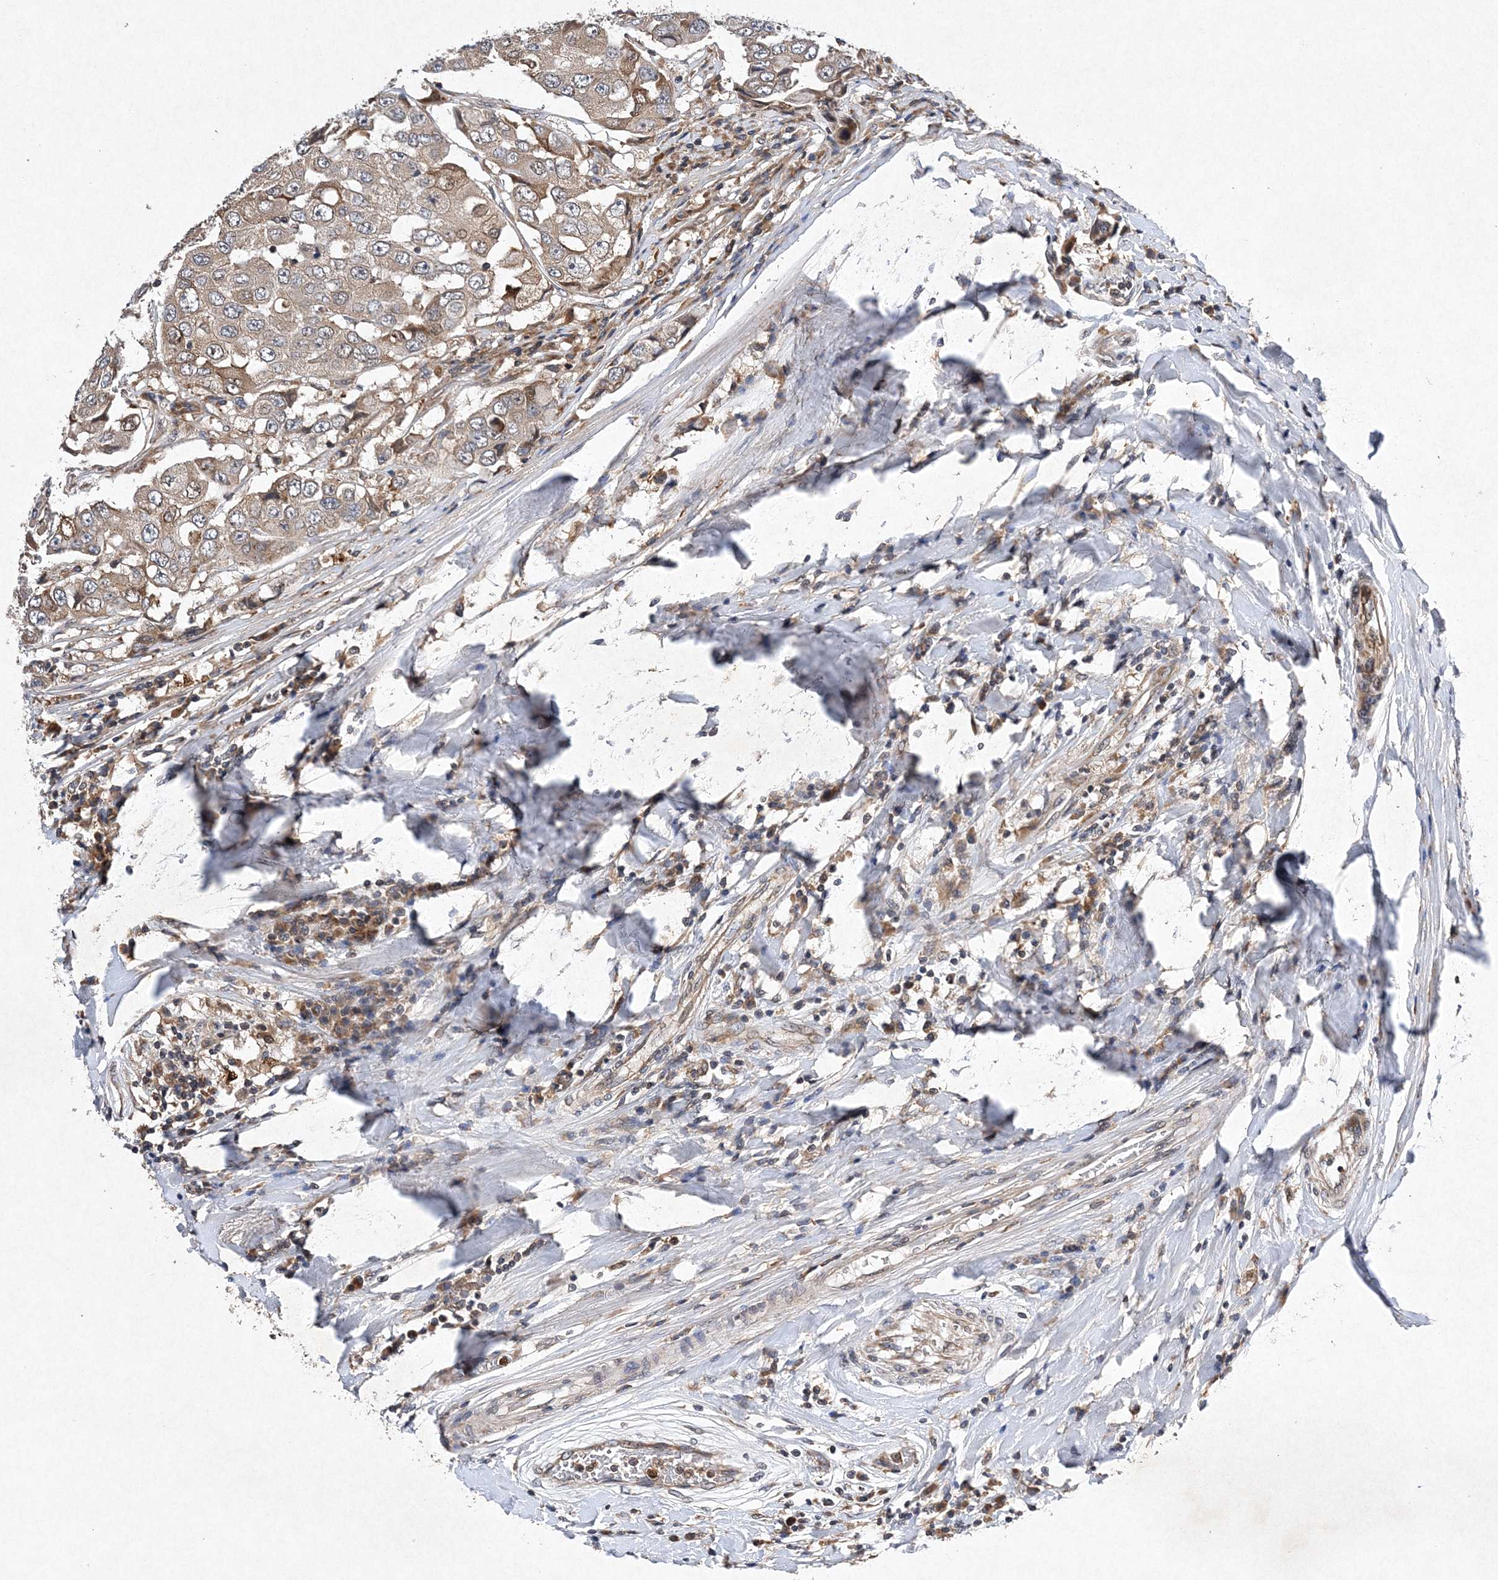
{"staining": {"intensity": "weak", "quantity": ">75%", "location": "cytoplasmic/membranous"}, "tissue": "breast cancer", "cell_type": "Tumor cells", "image_type": "cancer", "snomed": [{"axis": "morphology", "description": "Duct carcinoma"}, {"axis": "topography", "description": "Breast"}], "caption": "IHC histopathology image of breast cancer stained for a protein (brown), which exhibits low levels of weak cytoplasmic/membranous staining in about >75% of tumor cells.", "gene": "PROSER1", "patient": {"sex": "female", "age": 27}}